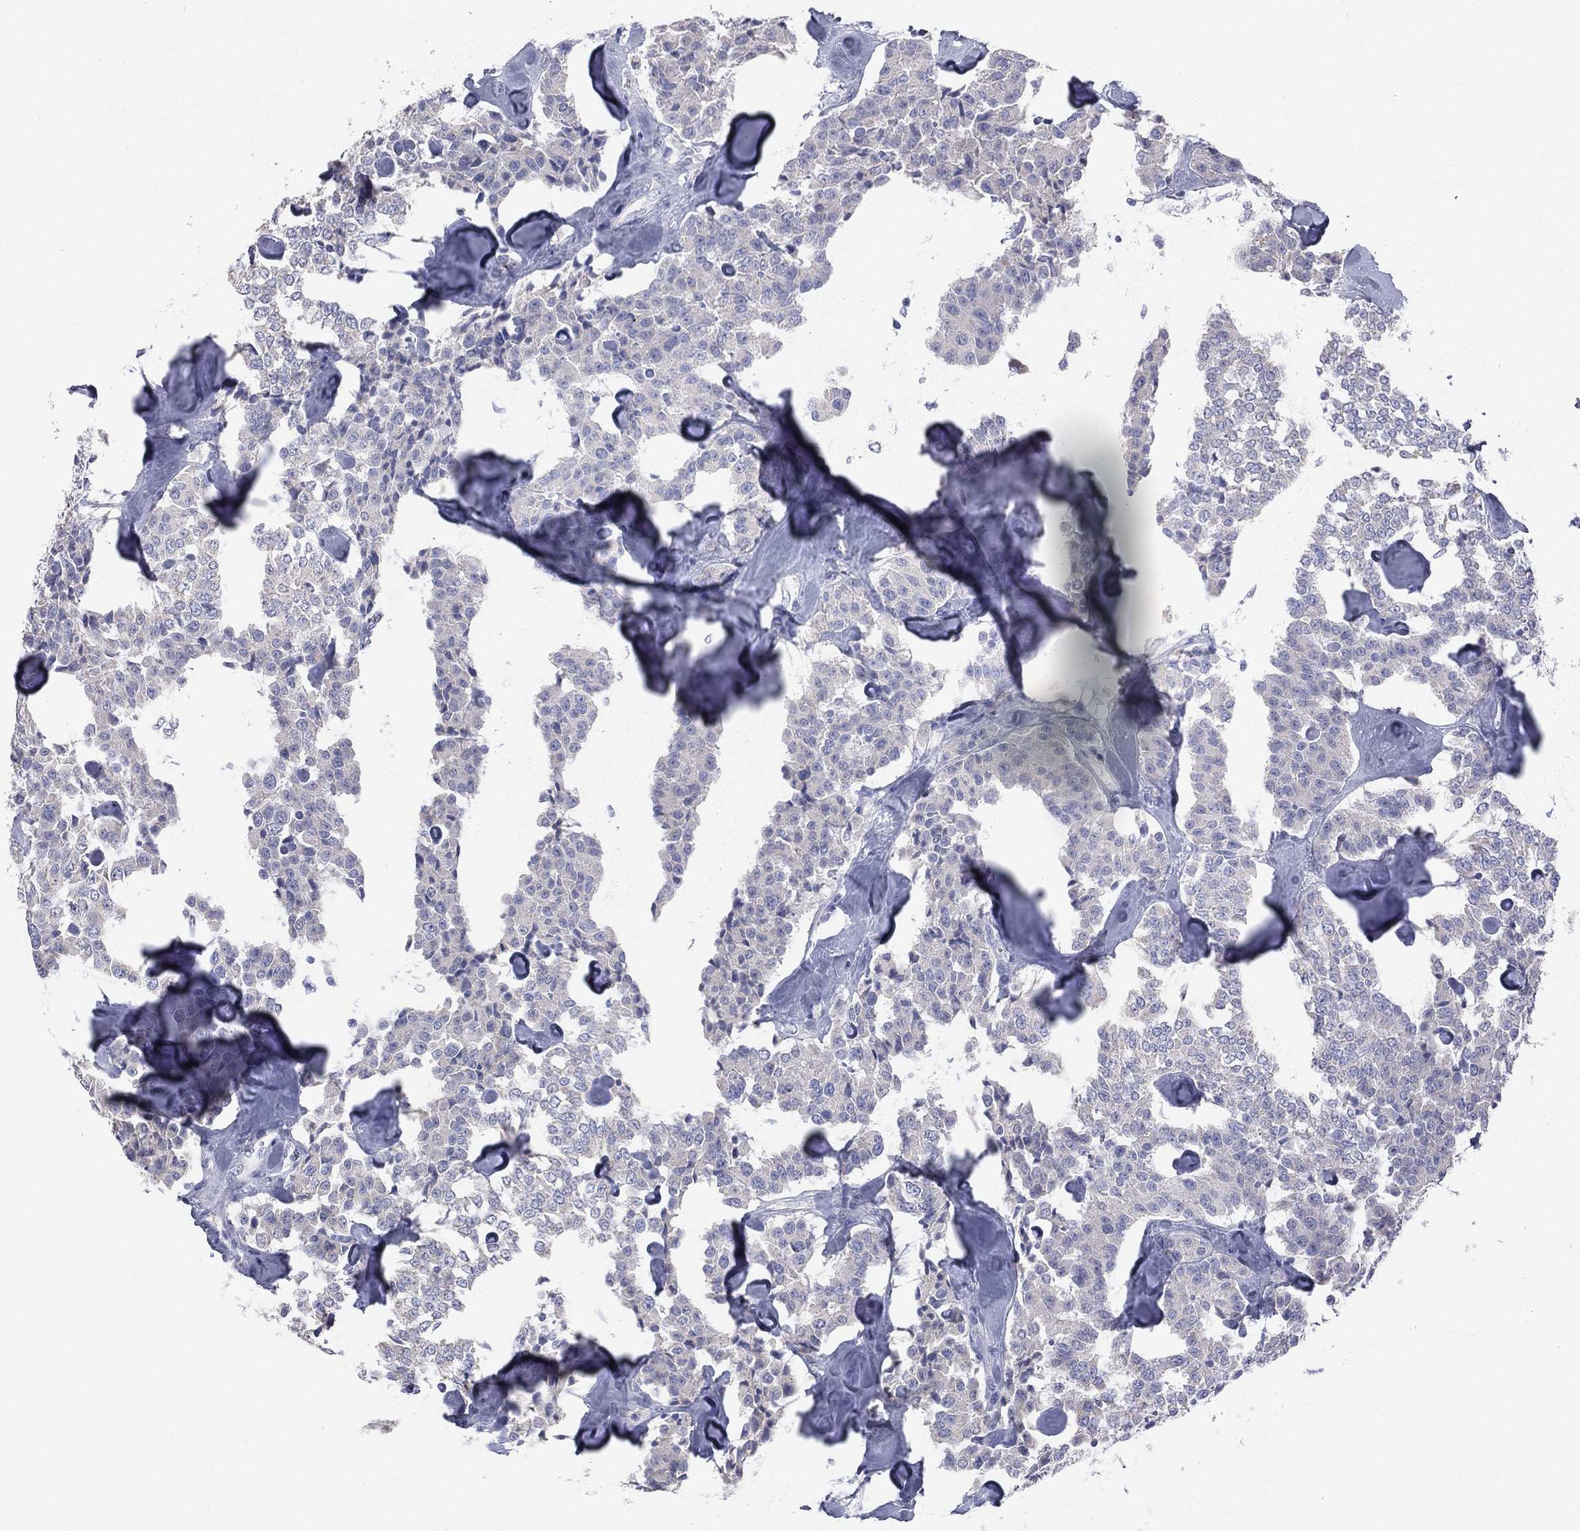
{"staining": {"intensity": "negative", "quantity": "none", "location": "none"}, "tissue": "carcinoid", "cell_type": "Tumor cells", "image_type": "cancer", "snomed": [{"axis": "morphology", "description": "Carcinoid, malignant, NOS"}, {"axis": "topography", "description": "Pancreas"}], "caption": "Immunohistochemistry photomicrograph of human carcinoid stained for a protein (brown), which shows no staining in tumor cells.", "gene": "STK31", "patient": {"sex": "male", "age": 41}}